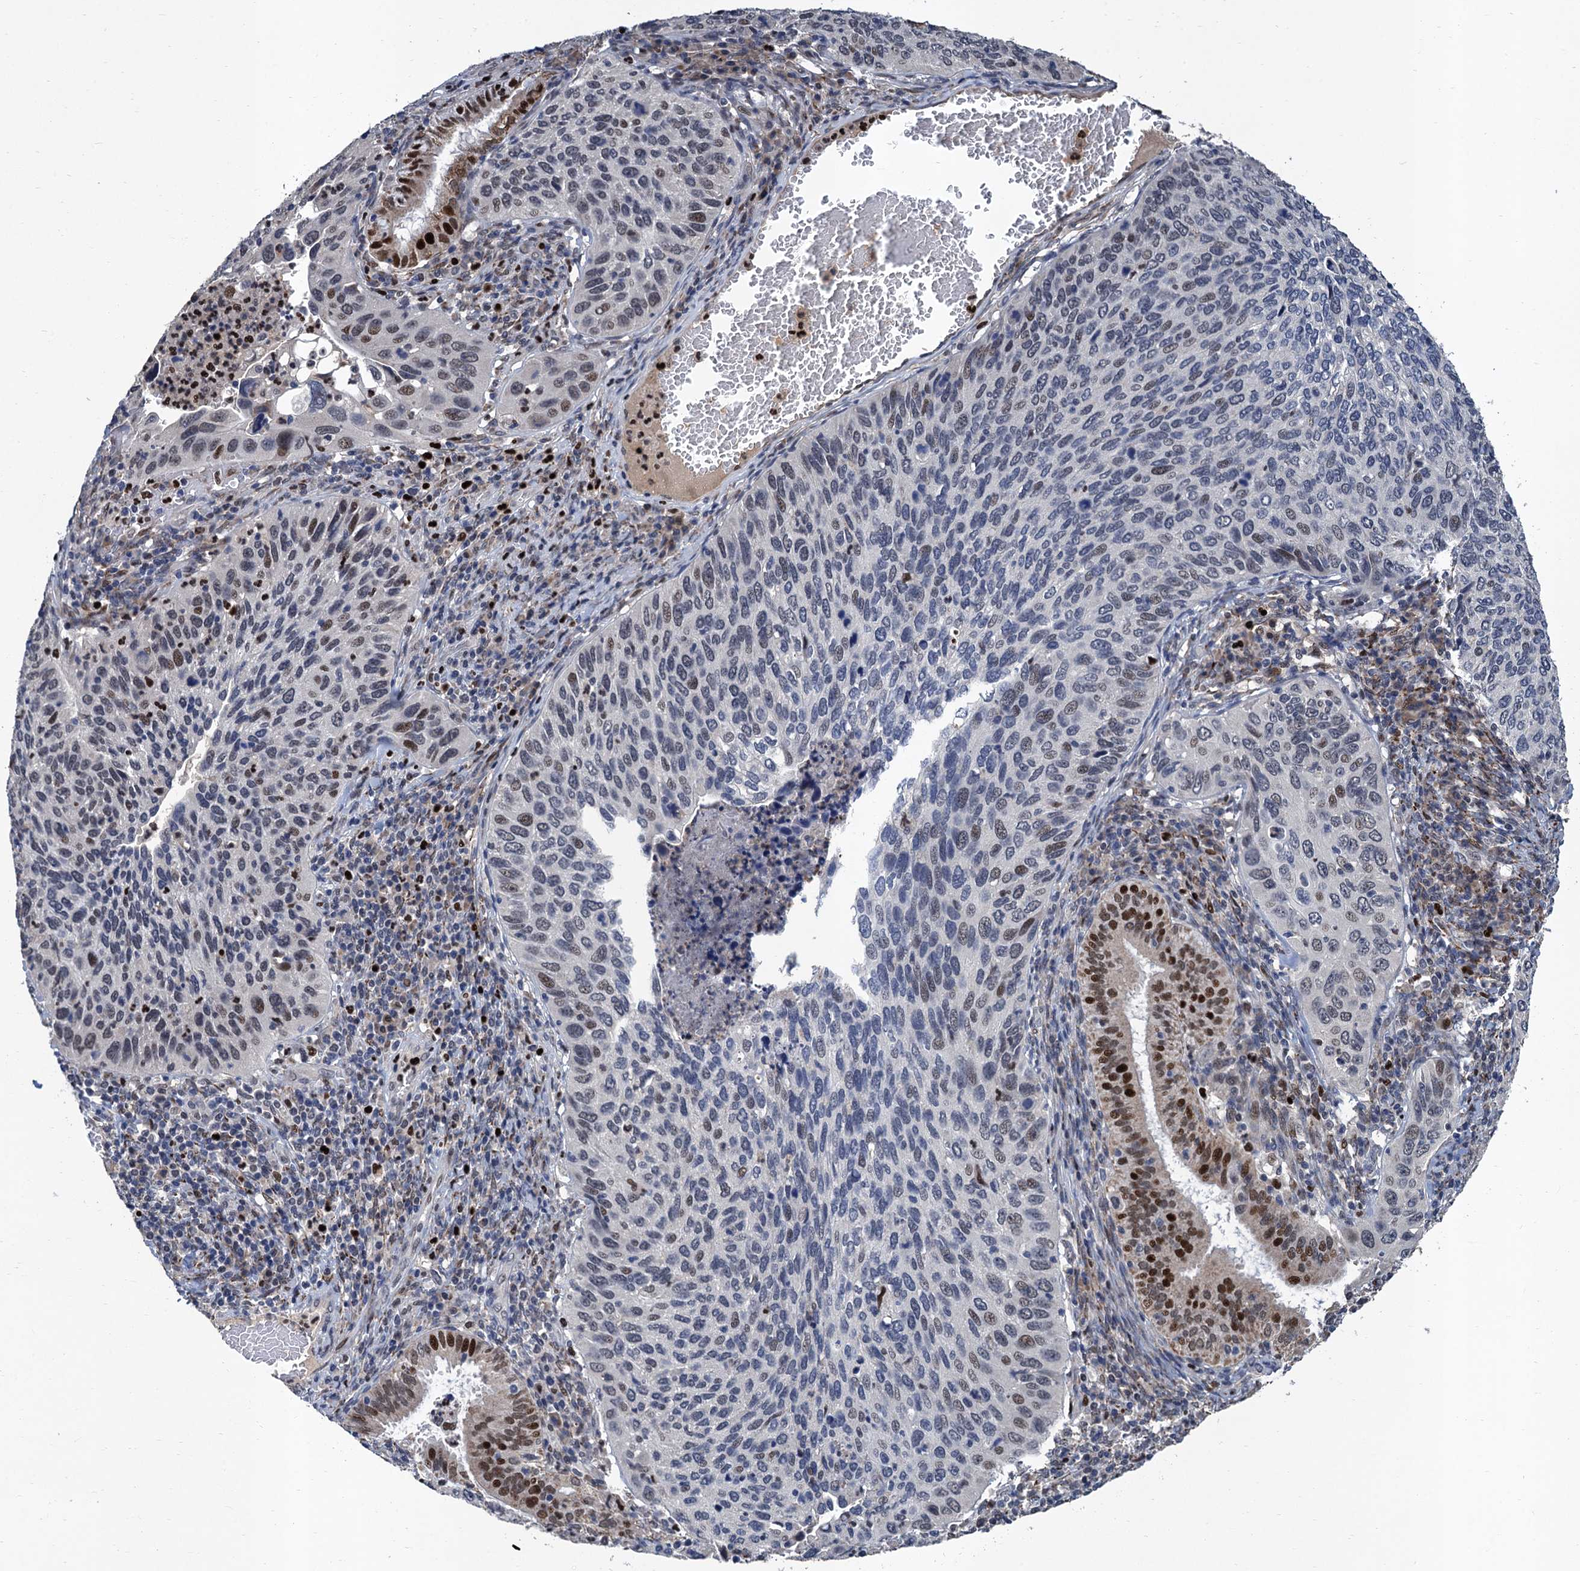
{"staining": {"intensity": "weak", "quantity": "<25%", "location": "nuclear"}, "tissue": "cervical cancer", "cell_type": "Tumor cells", "image_type": "cancer", "snomed": [{"axis": "morphology", "description": "Squamous cell carcinoma, NOS"}, {"axis": "topography", "description": "Cervix"}], "caption": "IHC of human squamous cell carcinoma (cervical) demonstrates no staining in tumor cells.", "gene": "TSEN34", "patient": {"sex": "female", "age": 38}}